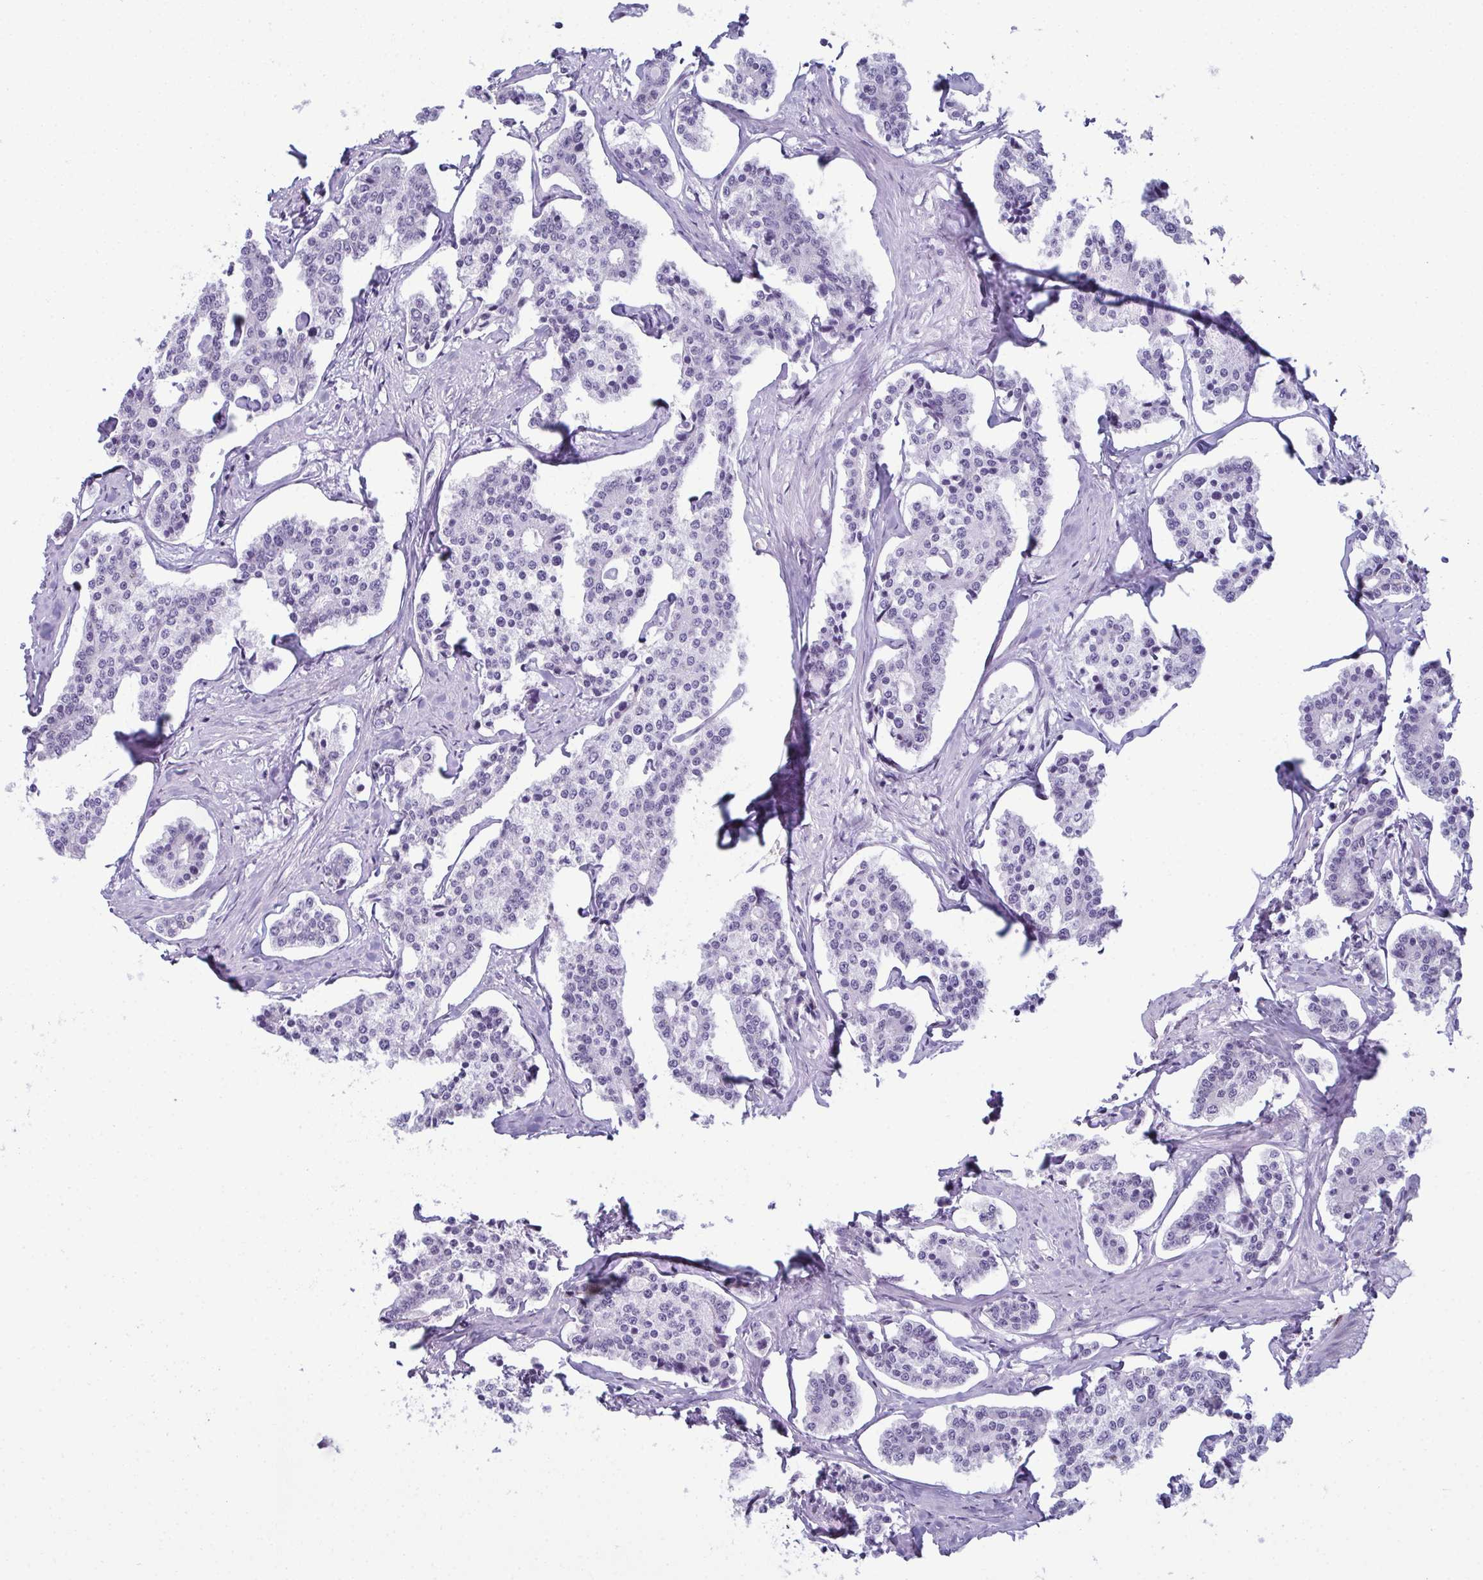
{"staining": {"intensity": "negative", "quantity": "none", "location": "none"}, "tissue": "carcinoid", "cell_type": "Tumor cells", "image_type": "cancer", "snomed": [{"axis": "morphology", "description": "Carcinoid, malignant, NOS"}, {"axis": "topography", "description": "Small intestine"}], "caption": "This is a image of IHC staining of carcinoid (malignant), which shows no staining in tumor cells.", "gene": "CDA", "patient": {"sex": "female", "age": 65}}